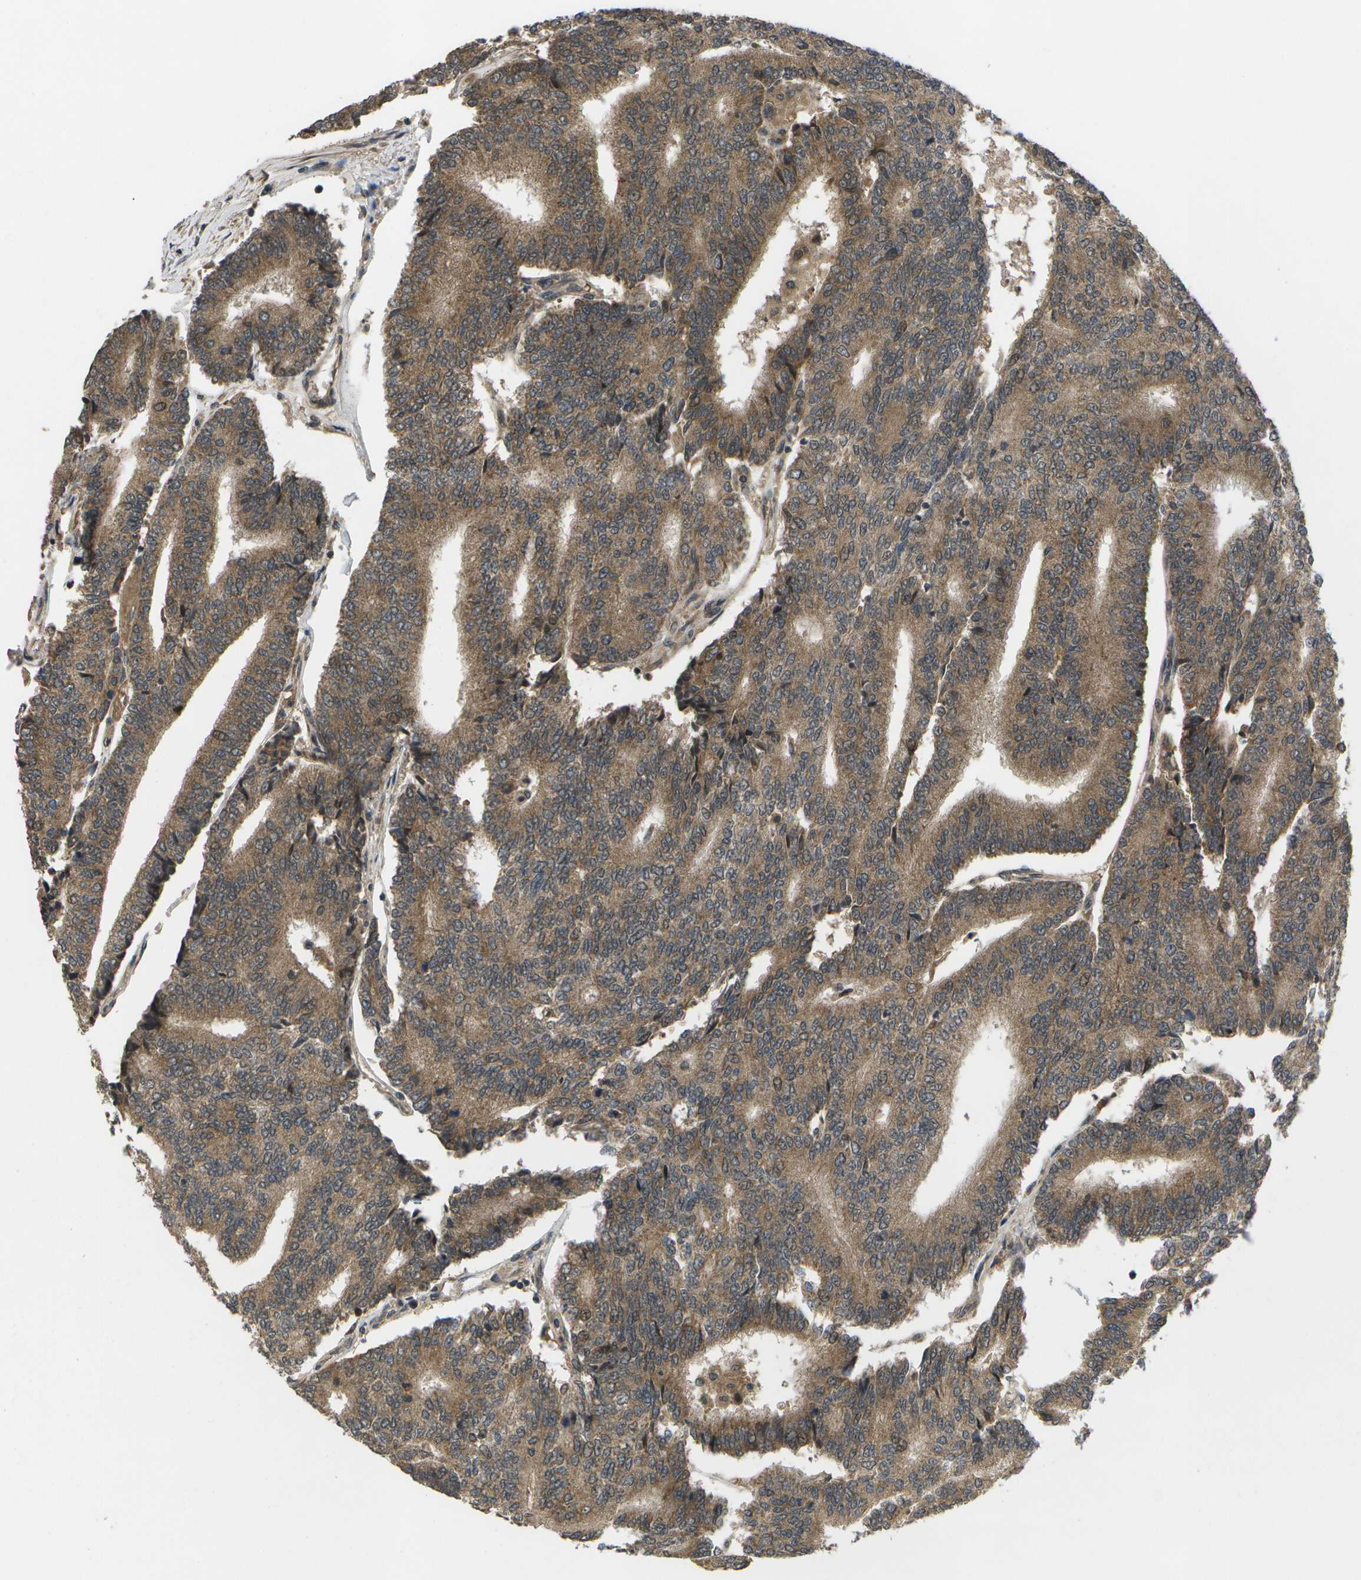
{"staining": {"intensity": "moderate", "quantity": ">75%", "location": "cytoplasmic/membranous,nuclear"}, "tissue": "prostate cancer", "cell_type": "Tumor cells", "image_type": "cancer", "snomed": [{"axis": "morphology", "description": "Normal tissue, NOS"}, {"axis": "morphology", "description": "Adenocarcinoma, High grade"}, {"axis": "topography", "description": "Prostate"}, {"axis": "topography", "description": "Seminal veicle"}], "caption": "Moderate cytoplasmic/membranous and nuclear protein expression is appreciated in about >75% of tumor cells in prostate cancer (adenocarcinoma (high-grade)).", "gene": "ALAS1", "patient": {"sex": "male", "age": 55}}